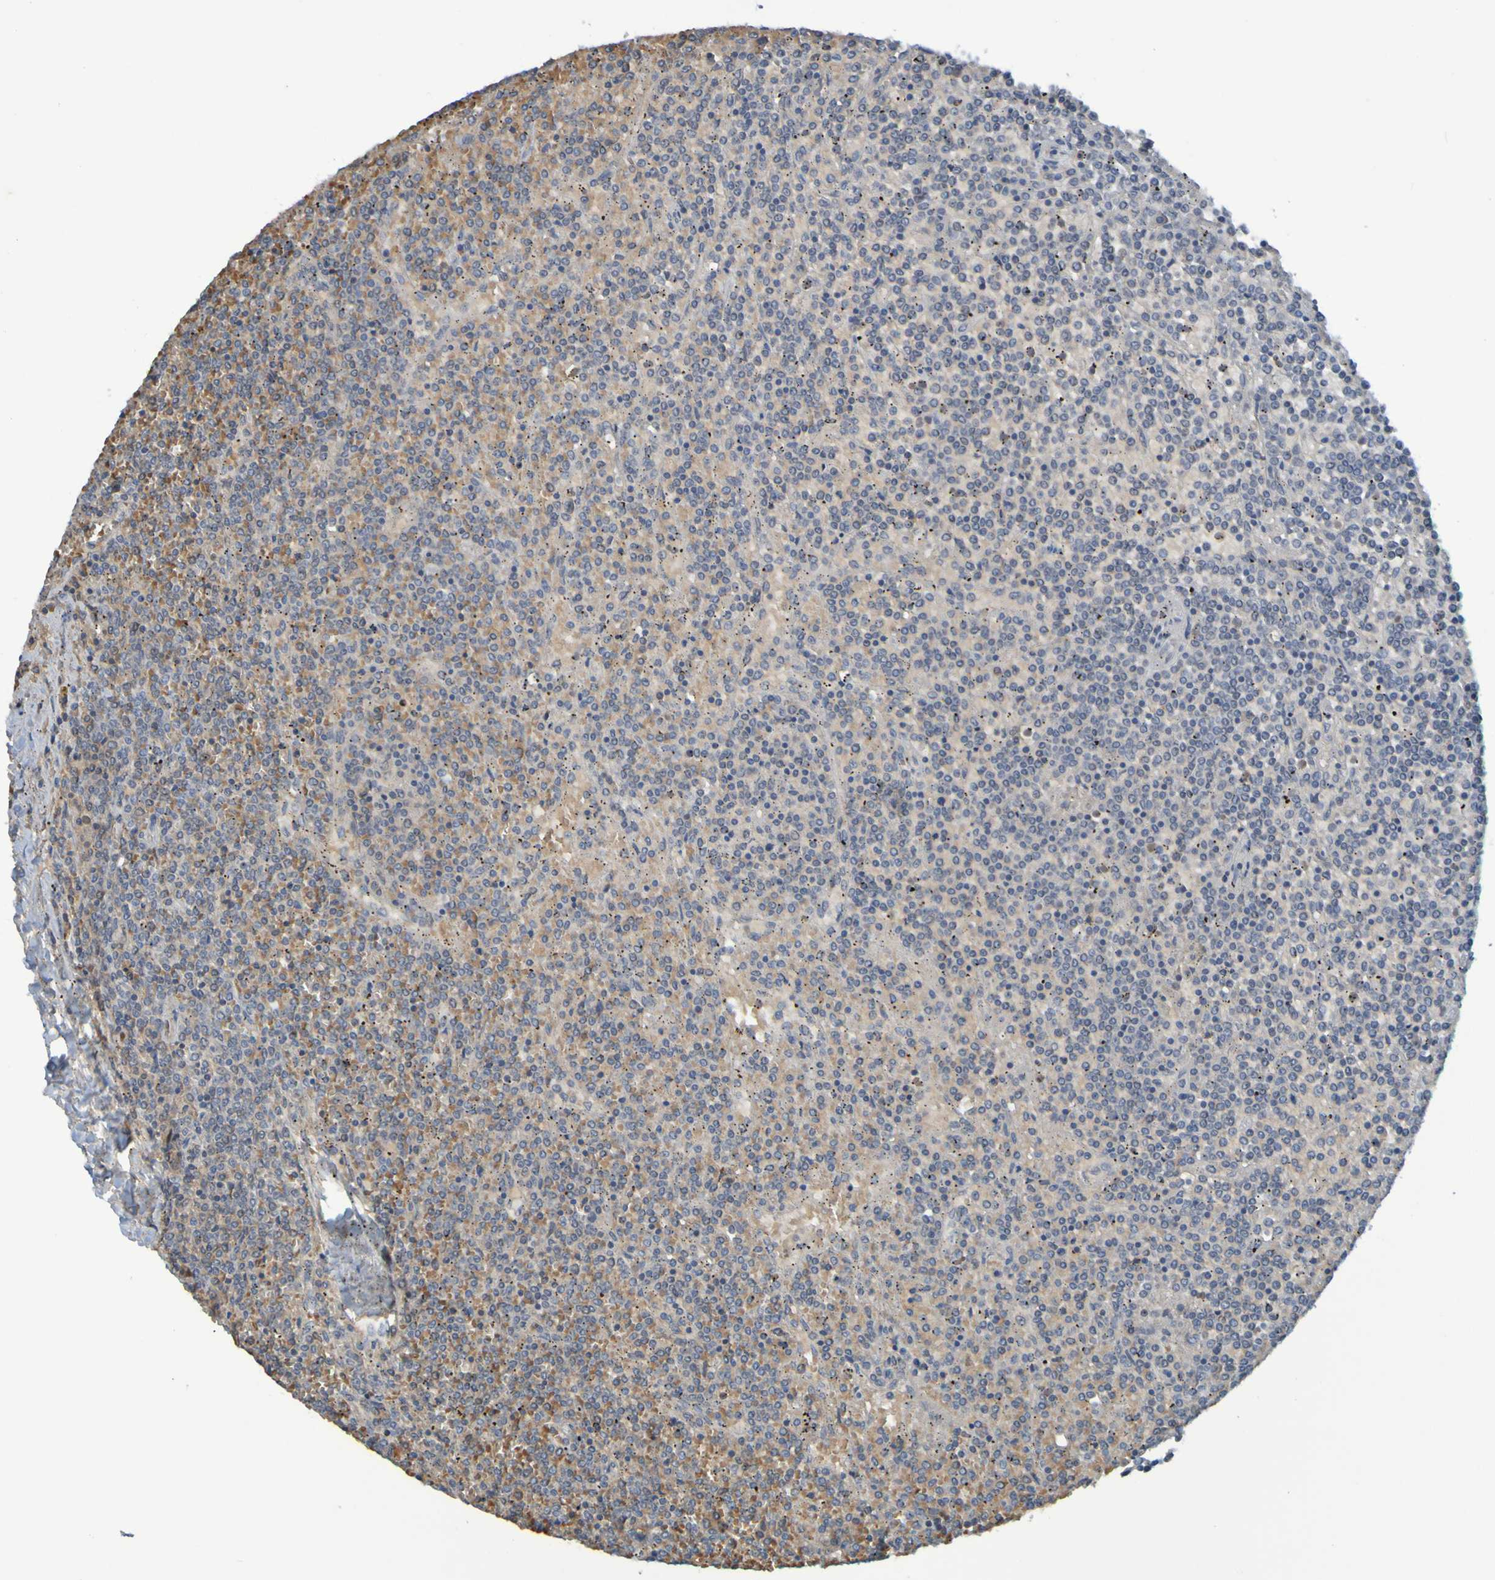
{"staining": {"intensity": "negative", "quantity": "none", "location": "none"}, "tissue": "lymphoma", "cell_type": "Tumor cells", "image_type": "cancer", "snomed": [{"axis": "morphology", "description": "Malignant lymphoma, non-Hodgkin's type, Low grade"}, {"axis": "topography", "description": "Spleen"}], "caption": "Tumor cells are negative for brown protein staining in lymphoma.", "gene": "USP36", "patient": {"sex": "female", "age": 19}}